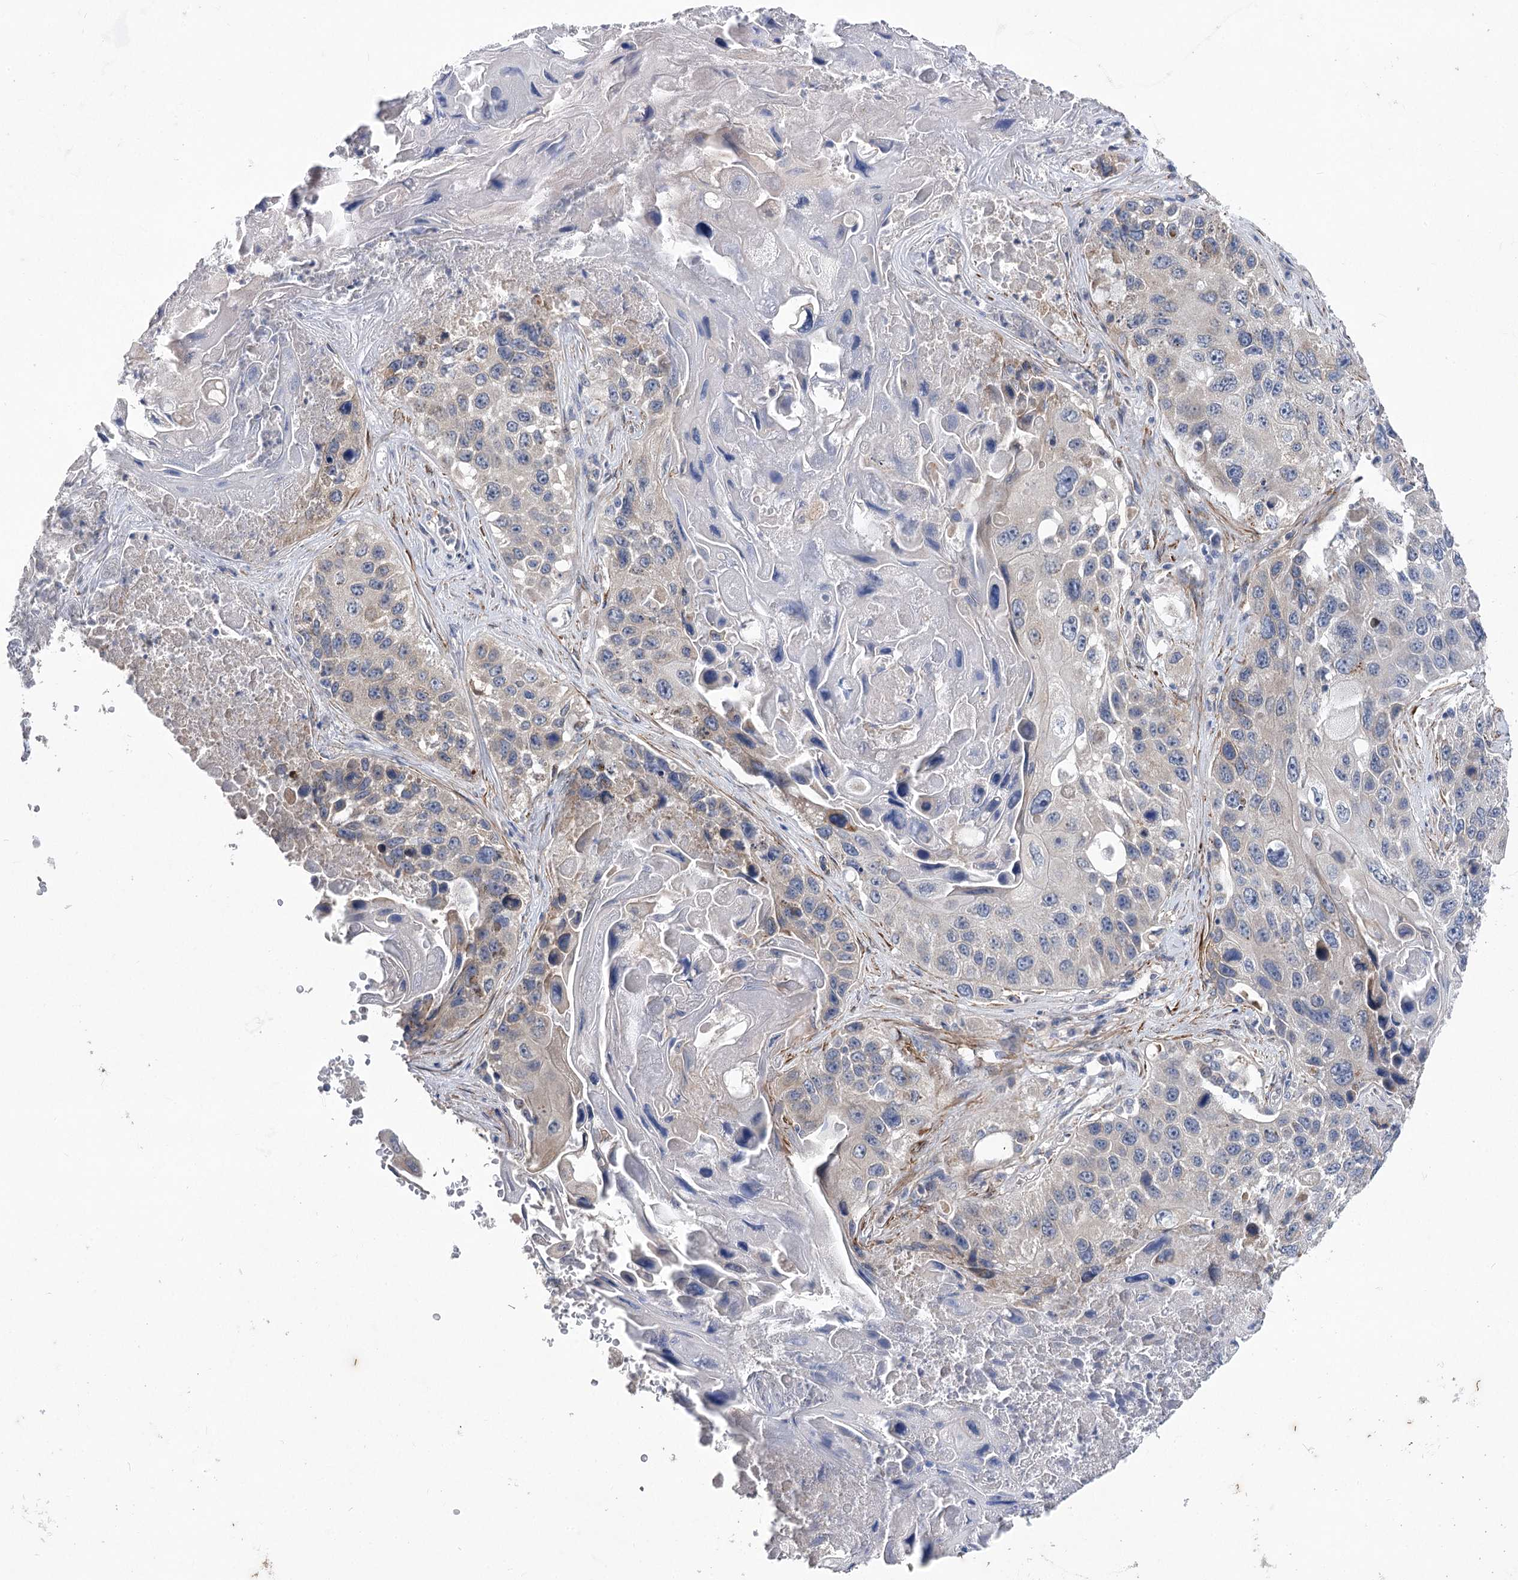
{"staining": {"intensity": "negative", "quantity": "none", "location": "none"}, "tissue": "lung cancer", "cell_type": "Tumor cells", "image_type": "cancer", "snomed": [{"axis": "morphology", "description": "Squamous cell carcinoma, NOS"}, {"axis": "topography", "description": "Lung"}], "caption": "Immunohistochemistry of lung squamous cell carcinoma demonstrates no positivity in tumor cells. (DAB IHC visualized using brightfield microscopy, high magnification).", "gene": "RDH16", "patient": {"sex": "male", "age": 61}}